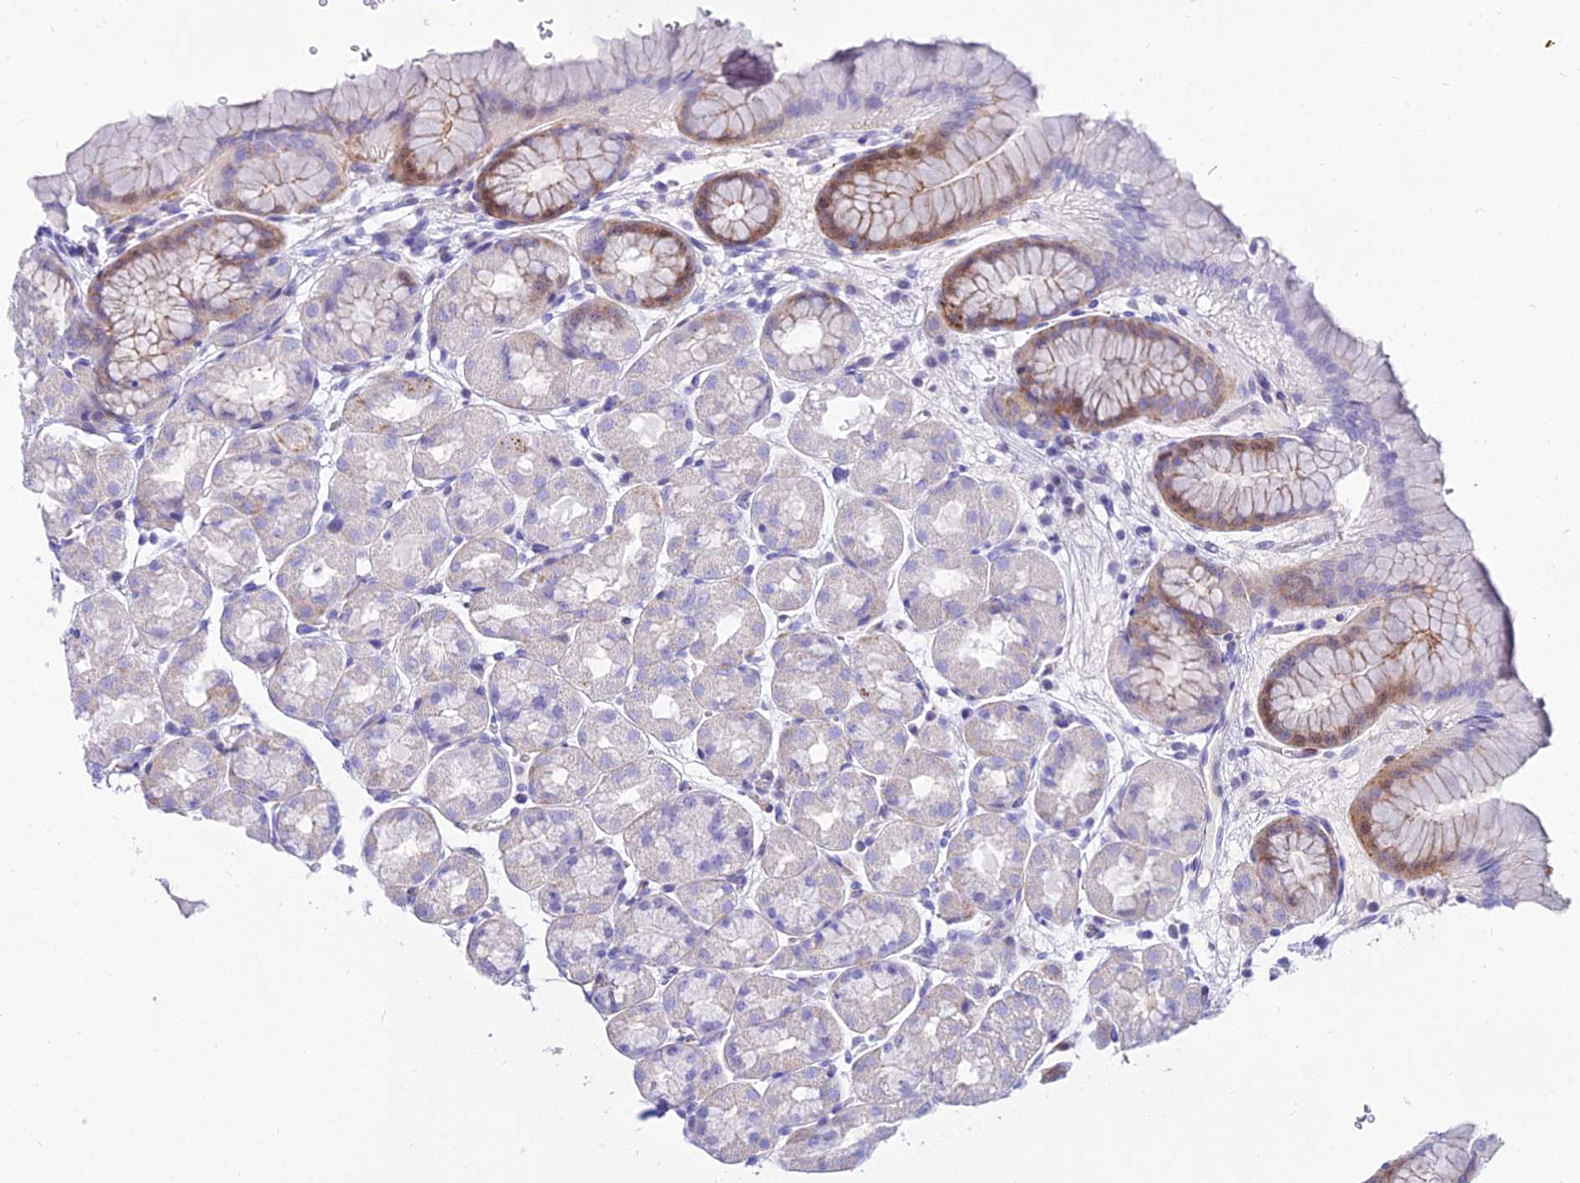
{"staining": {"intensity": "moderate", "quantity": "<25%", "location": "cytoplasmic/membranous"}, "tissue": "stomach", "cell_type": "Glandular cells", "image_type": "normal", "snomed": [{"axis": "morphology", "description": "Normal tissue, NOS"}, {"axis": "topography", "description": "Stomach"}], "caption": "IHC of benign stomach reveals low levels of moderate cytoplasmic/membranous positivity in approximately <25% of glandular cells. Nuclei are stained in blue.", "gene": "DLX1", "patient": {"sex": "male", "age": 42}}